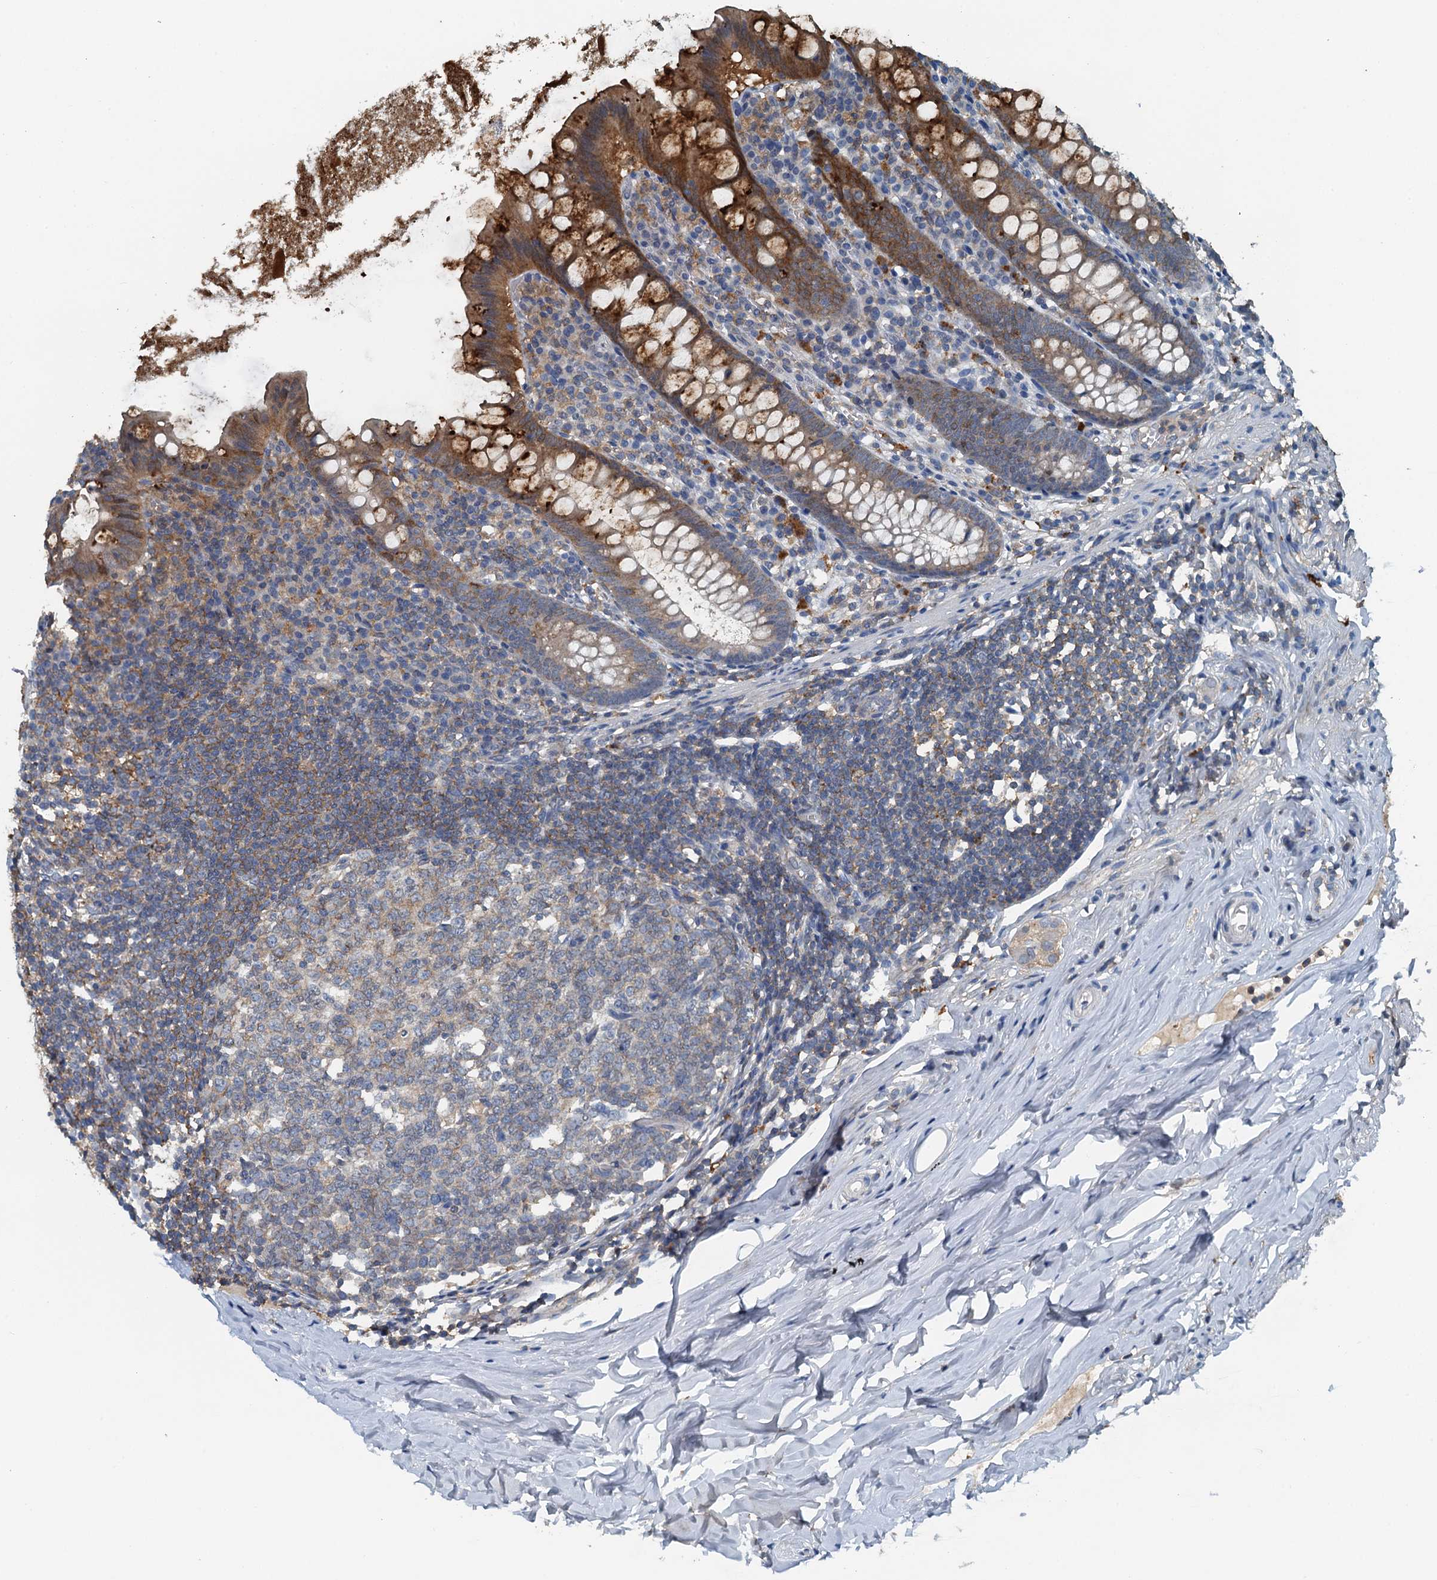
{"staining": {"intensity": "moderate", "quantity": ">75%", "location": "cytoplasmic/membranous"}, "tissue": "appendix", "cell_type": "Glandular cells", "image_type": "normal", "snomed": [{"axis": "morphology", "description": "Normal tissue, NOS"}, {"axis": "topography", "description": "Appendix"}], "caption": "DAB immunohistochemical staining of unremarkable appendix shows moderate cytoplasmic/membranous protein staining in about >75% of glandular cells. The protein is stained brown, and the nuclei are stained in blue (DAB IHC with brightfield microscopy, high magnification).", "gene": "THAP10", "patient": {"sex": "female", "age": 51}}